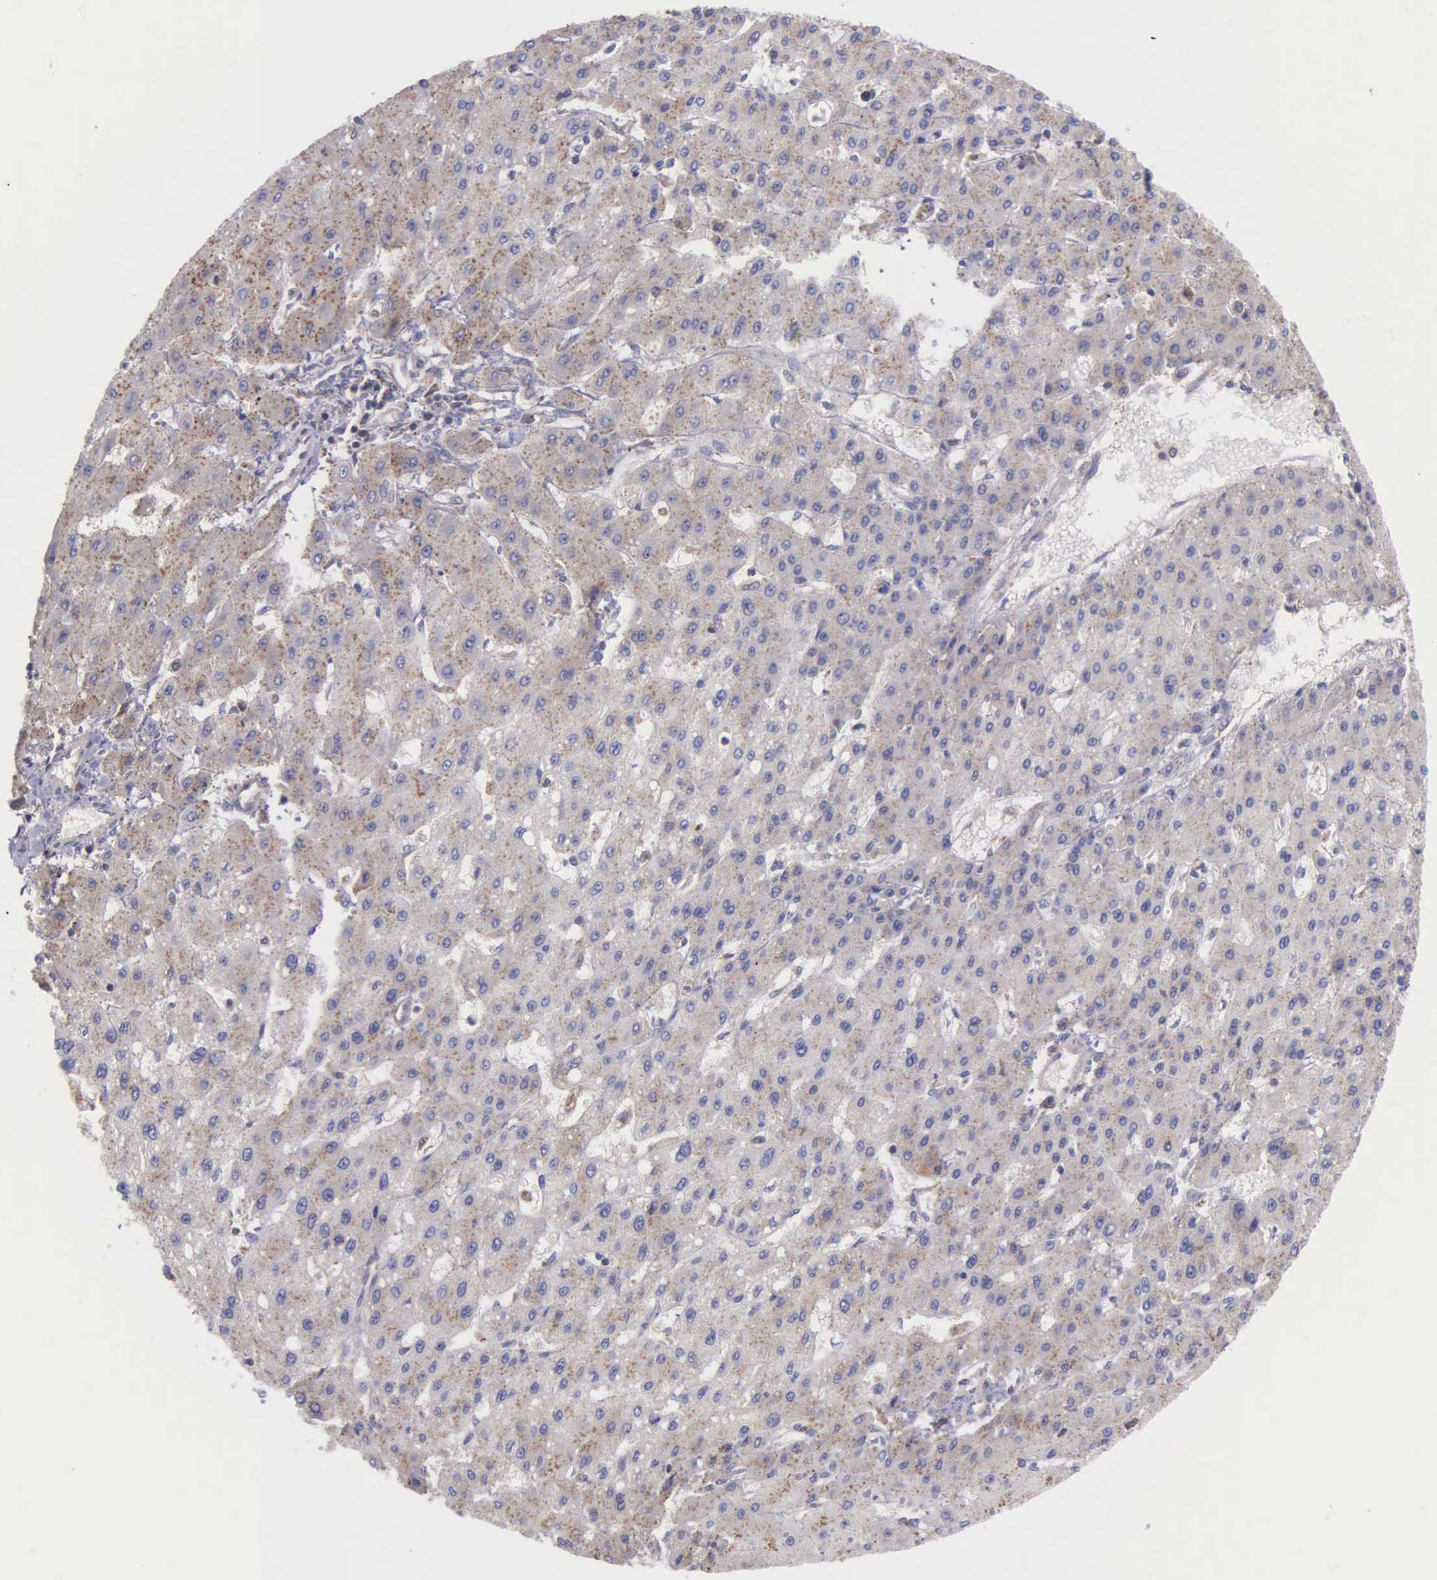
{"staining": {"intensity": "weak", "quantity": ">75%", "location": "cytoplasmic/membranous"}, "tissue": "liver cancer", "cell_type": "Tumor cells", "image_type": "cancer", "snomed": [{"axis": "morphology", "description": "Carcinoma, Hepatocellular, NOS"}, {"axis": "topography", "description": "Liver"}], "caption": "A low amount of weak cytoplasmic/membranous positivity is present in approximately >75% of tumor cells in liver cancer (hepatocellular carcinoma) tissue.", "gene": "MIA2", "patient": {"sex": "female", "age": 52}}